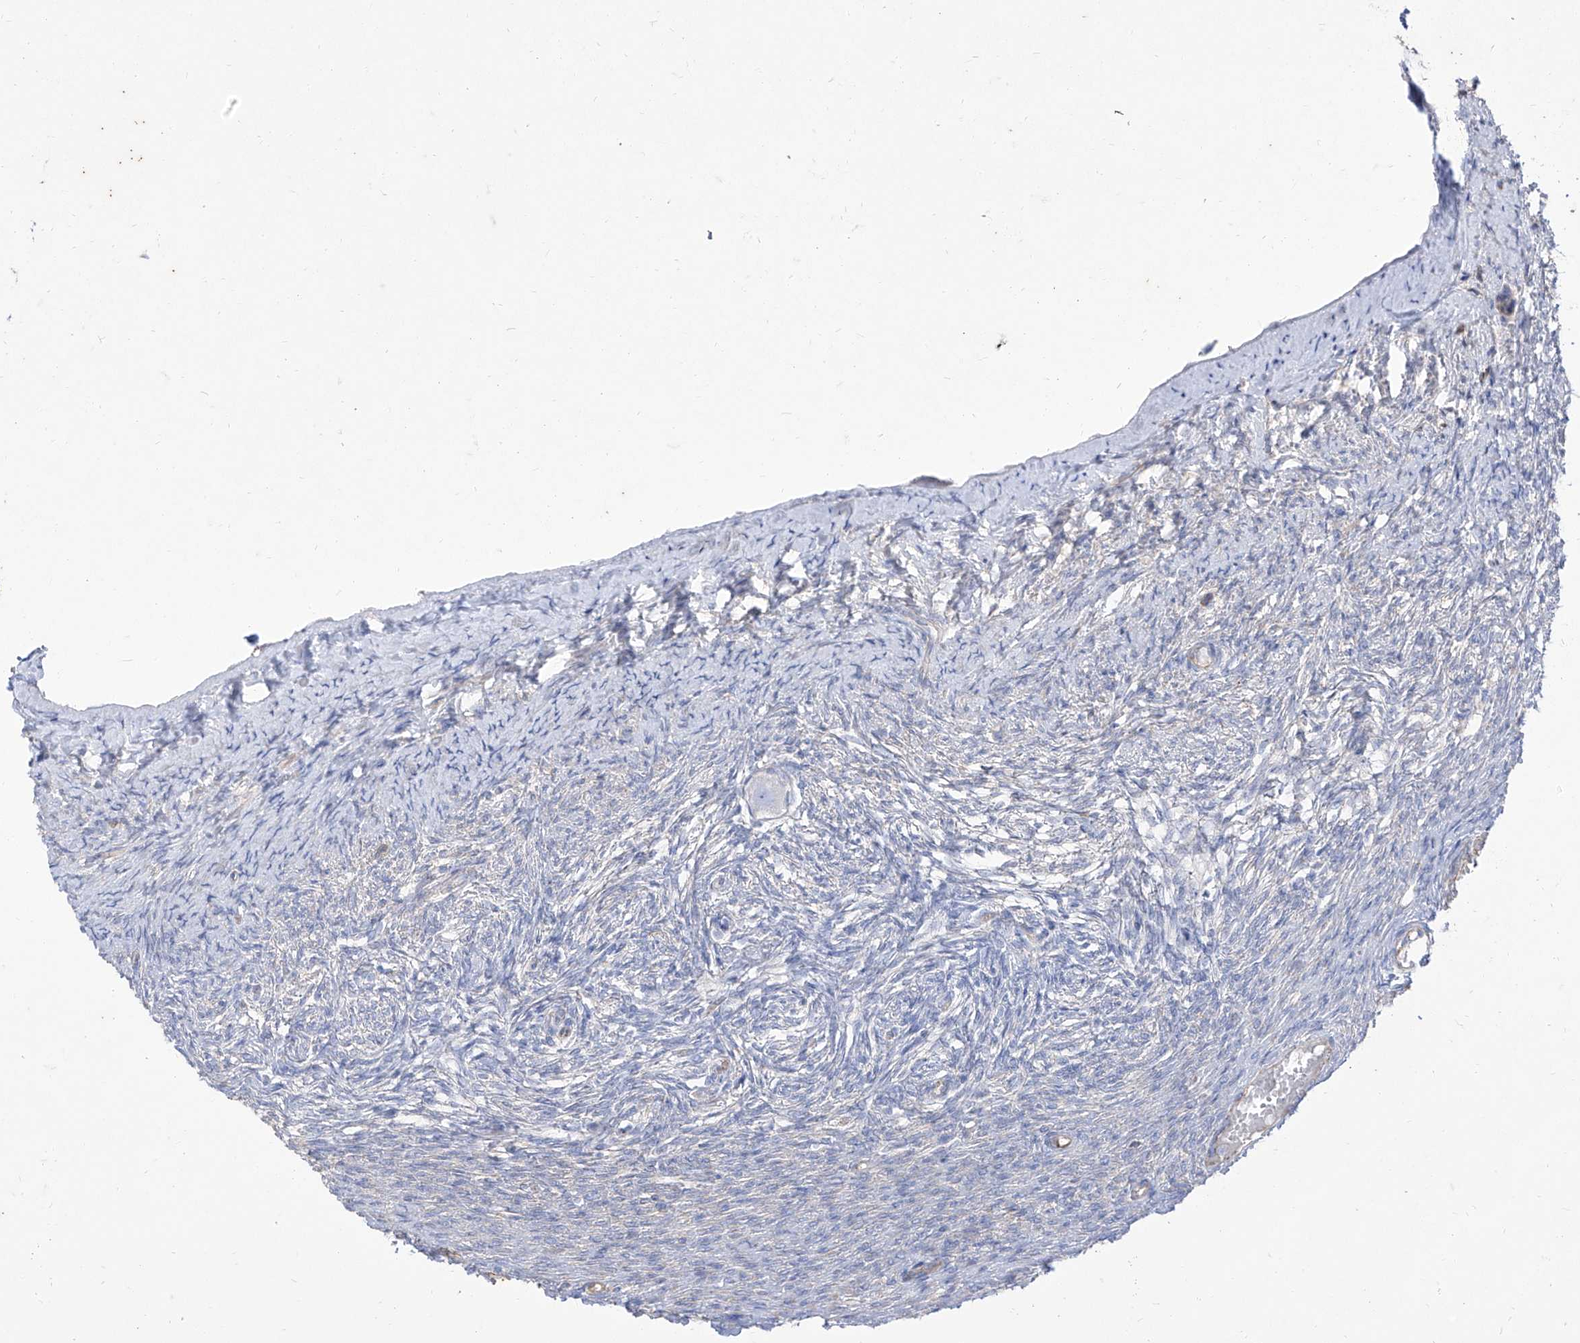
{"staining": {"intensity": "negative", "quantity": "none", "location": "none"}, "tissue": "ovary", "cell_type": "Follicle cells", "image_type": "normal", "snomed": [{"axis": "morphology", "description": "Adenocarcinoma, NOS"}, {"axis": "topography", "description": "Endometrium"}], "caption": "Immunohistochemistry (IHC) of normal ovary demonstrates no staining in follicle cells. (DAB IHC, high magnification).", "gene": "C1orf74", "patient": {"sex": "female", "age": 32}}